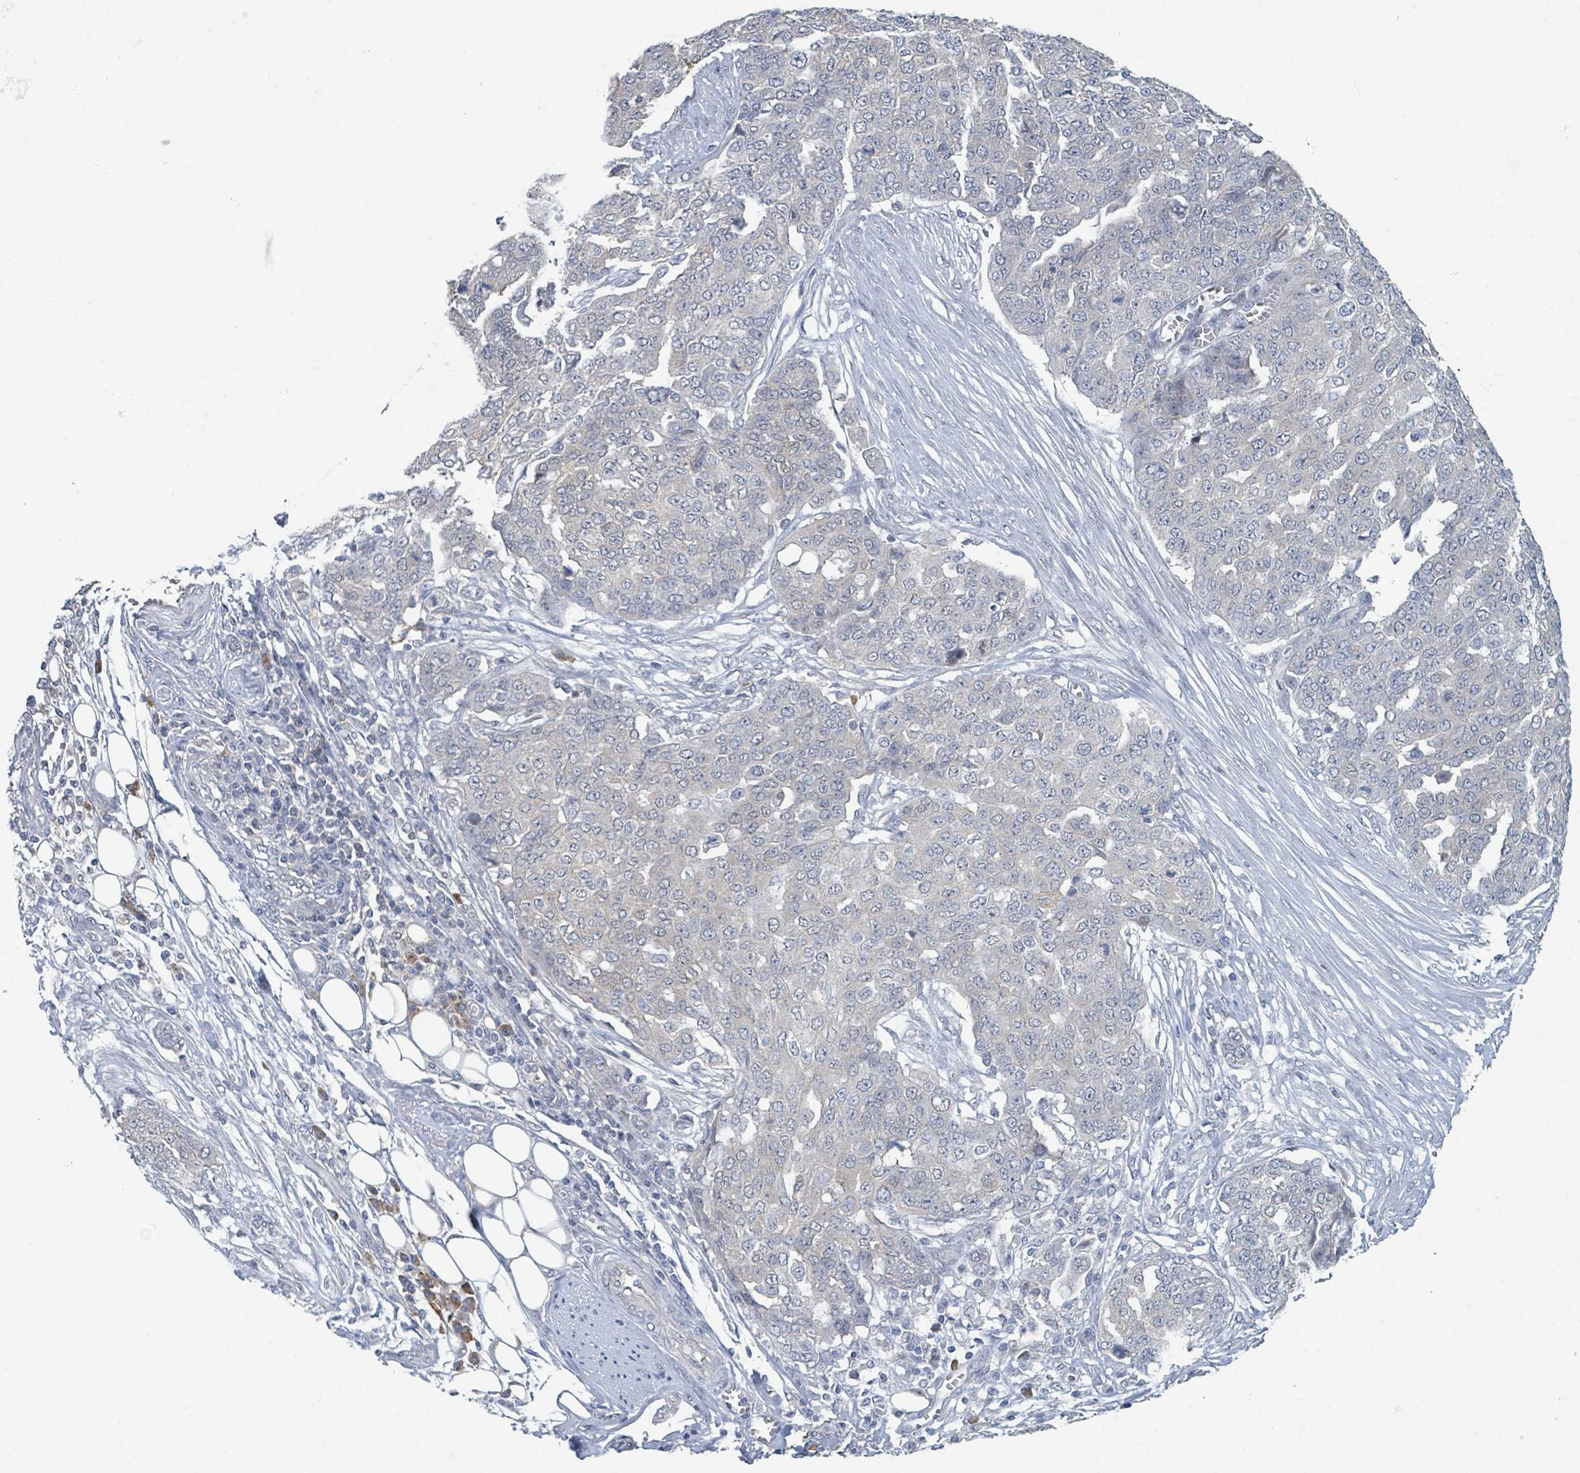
{"staining": {"intensity": "negative", "quantity": "none", "location": "none"}, "tissue": "ovarian cancer", "cell_type": "Tumor cells", "image_type": "cancer", "snomed": [{"axis": "morphology", "description": "Cystadenocarcinoma, serous, NOS"}, {"axis": "topography", "description": "Soft tissue"}, {"axis": "topography", "description": "Ovary"}], "caption": "The micrograph exhibits no staining of tumor cells in ovarian serous cystadenocarcinoma.", "gene": "ANKRD55", "patient": {"sex": "female", "age": 57}}